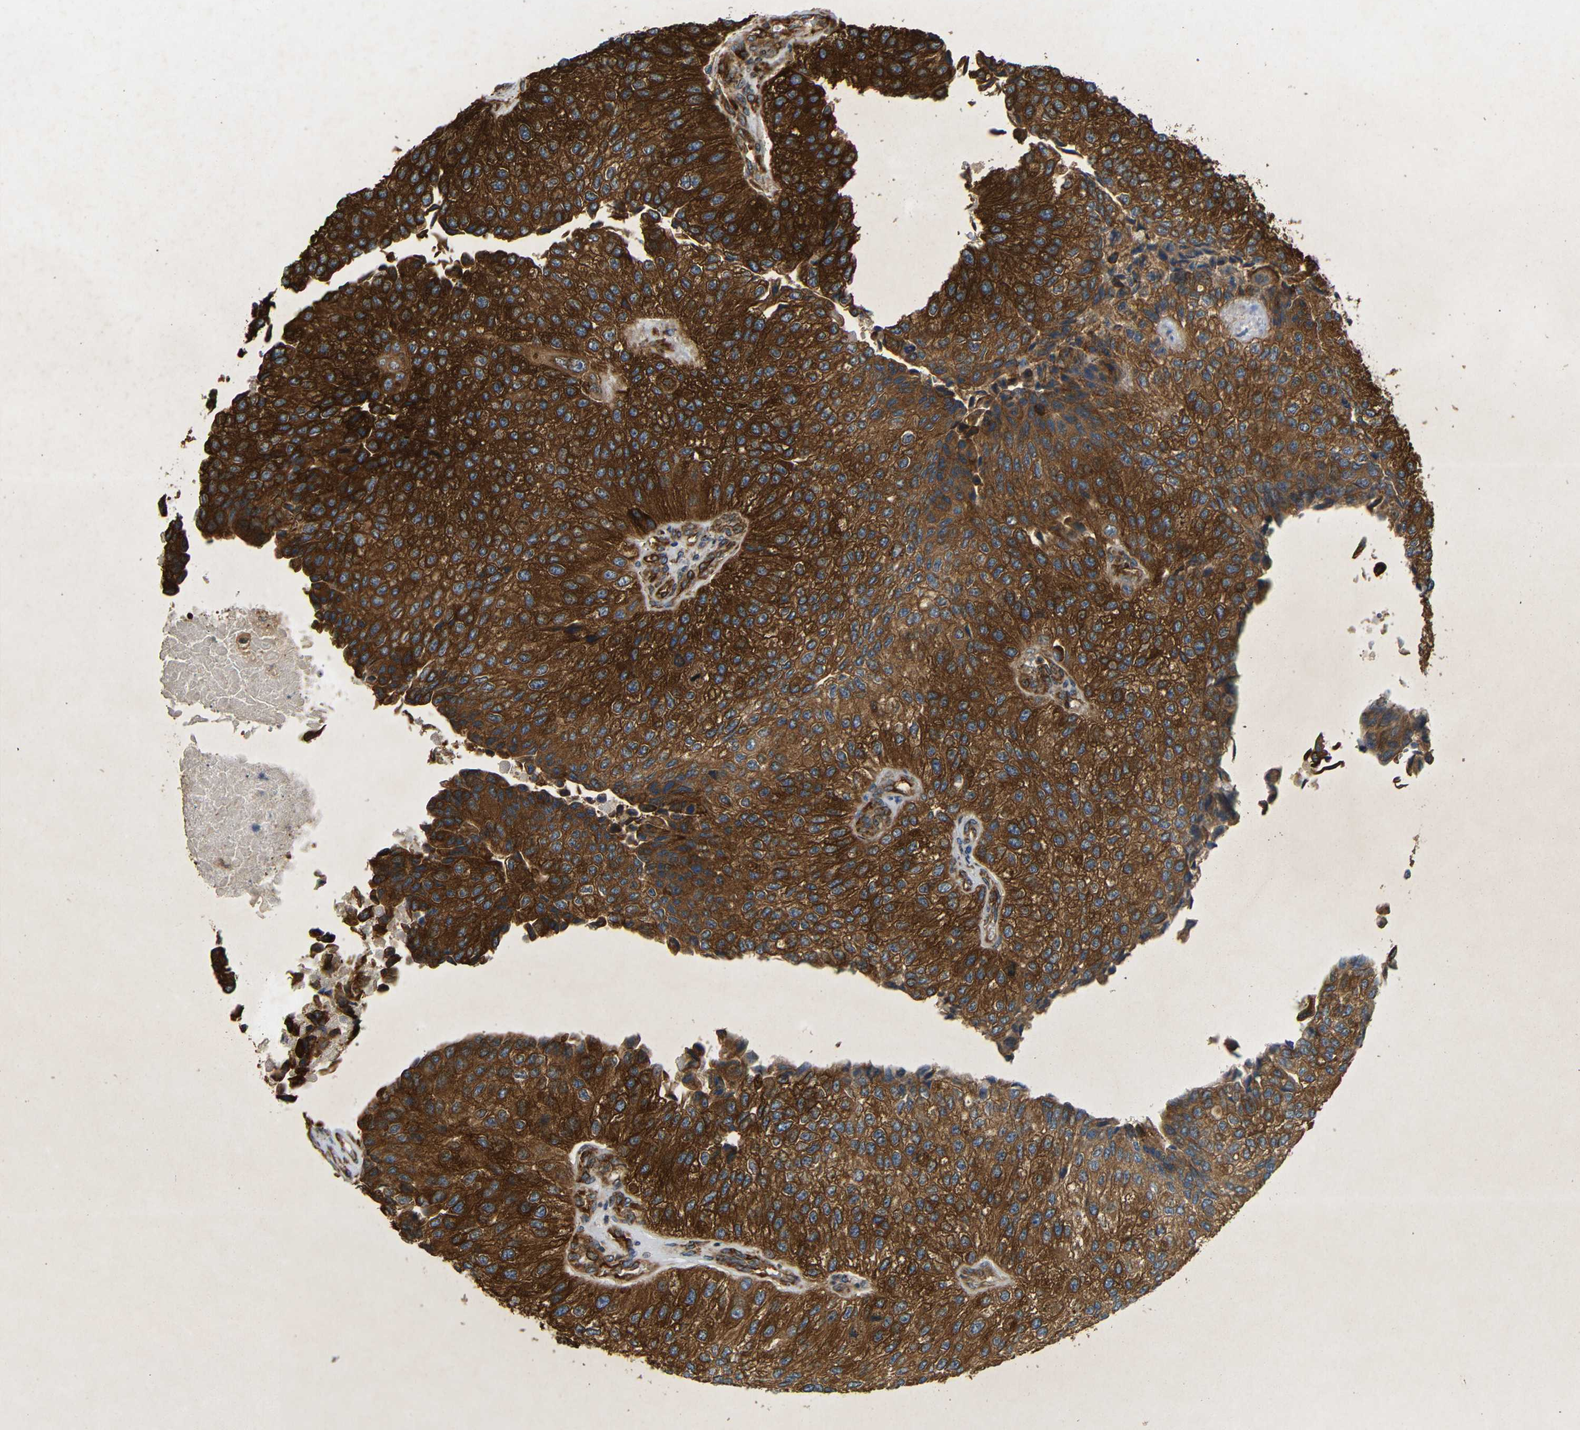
{"staining": {"intensity": "strong", "quantity": ">75%", "location": "cytoplasmic/membranous"}, "tissue": "urothelial cancer", "cell_type": "Tumor cells", "image_type": "cancer", "snomed": [{"axis": "morphology", "description": "Urothelial carcinoma, High grade"}, {"axis": "topography", "description": "Kidney"}, {"axis": "topography", "description": "Urinary bladder"}], "caption": "Brown immunohistochemical staining in human high-grade urothelial carcinoma shows strong cytoplasmic/membranous expression in approximately >75% of tumor cells.", "gene": "BTF3", "patient": {"sex": "male", "age": 77}}